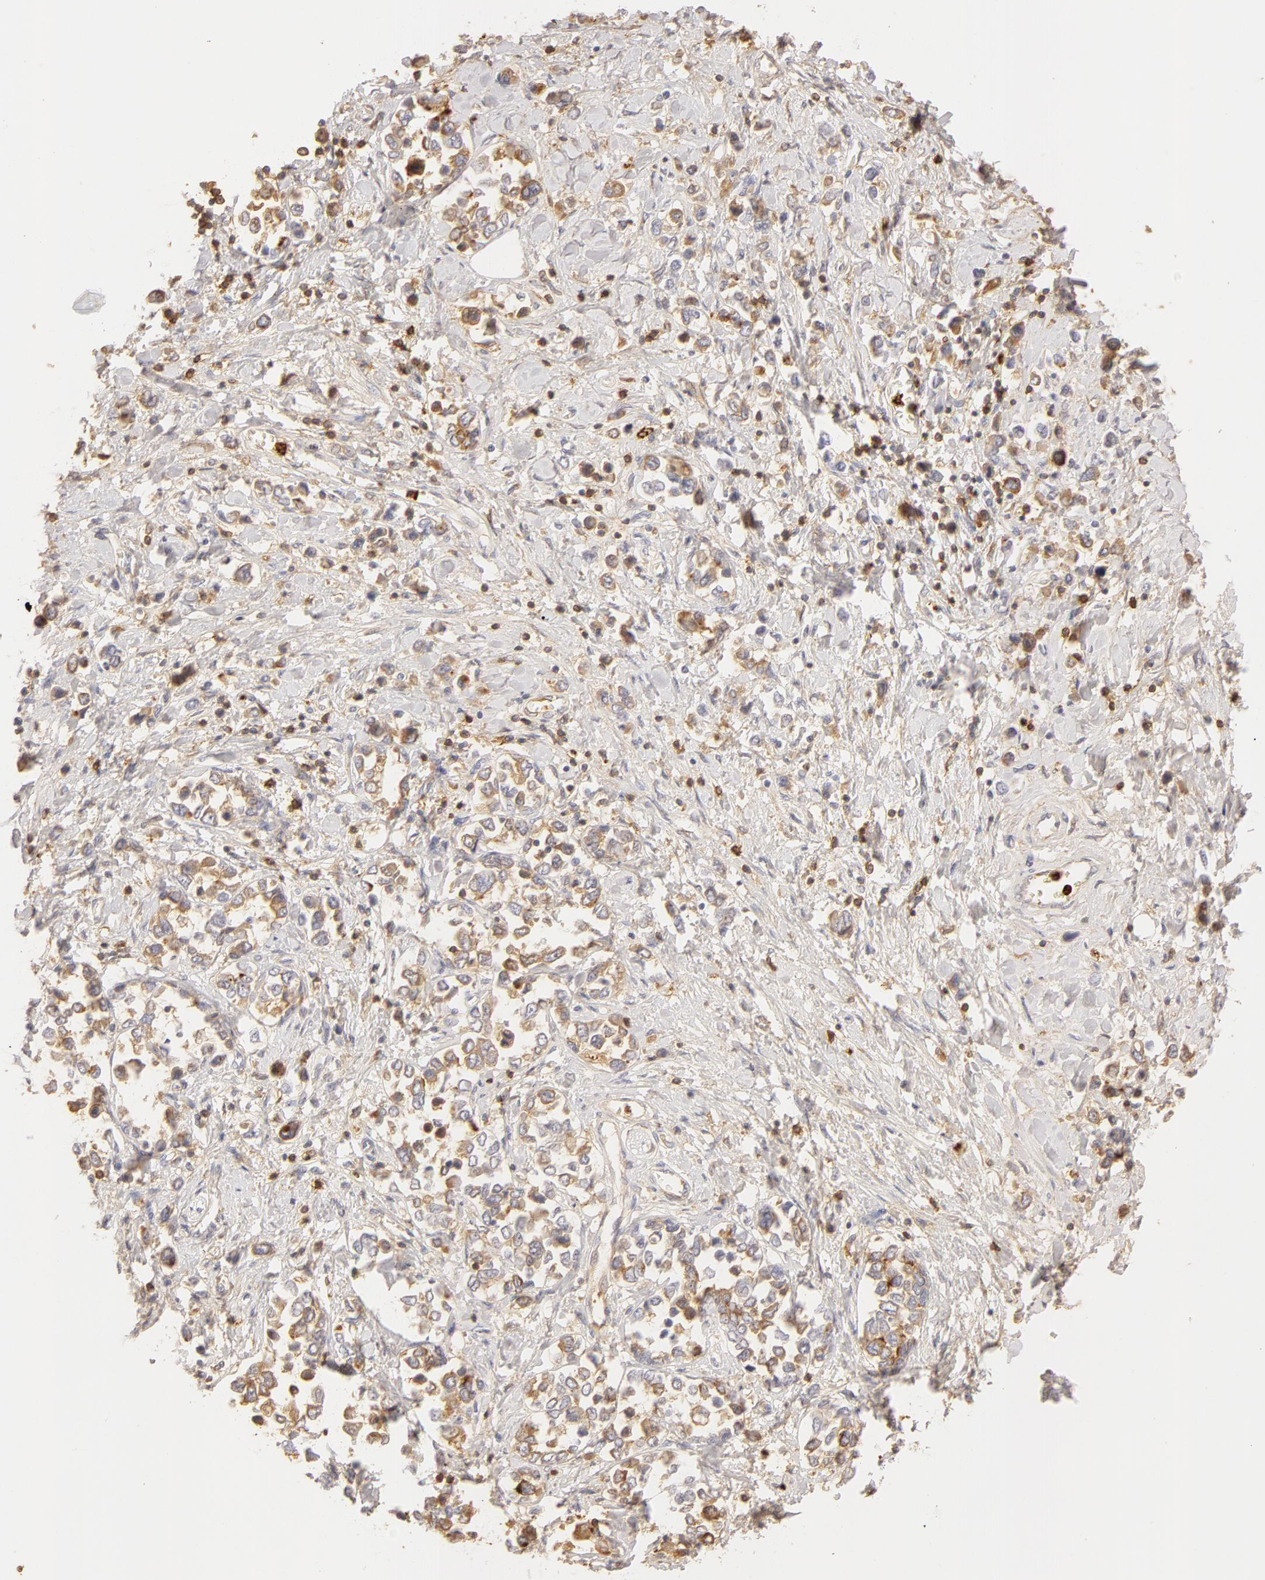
{"staining": {"intensity": "moderate", "quantity": "<25%", "location": "cytoplasmic/membranous"}, "tissue": "stomach cancer", "cell_type": "Tumor cells", "image_type": "cancer", "snomed": [{"axis": "morphology", "description": "Adenocarcinoma, NOS"}, {"axis": "topography", "description": "Stomach, upper"}], "caption": "Stomach cancer stained with DAB (3,3'-diaminobenzidine) IHC shows low levels of moderate cytoplasmic/membranous expression in approximately <25% of tumor cells.", "gene": "C1R", "patient": {"sex": "male", "age": 76}}